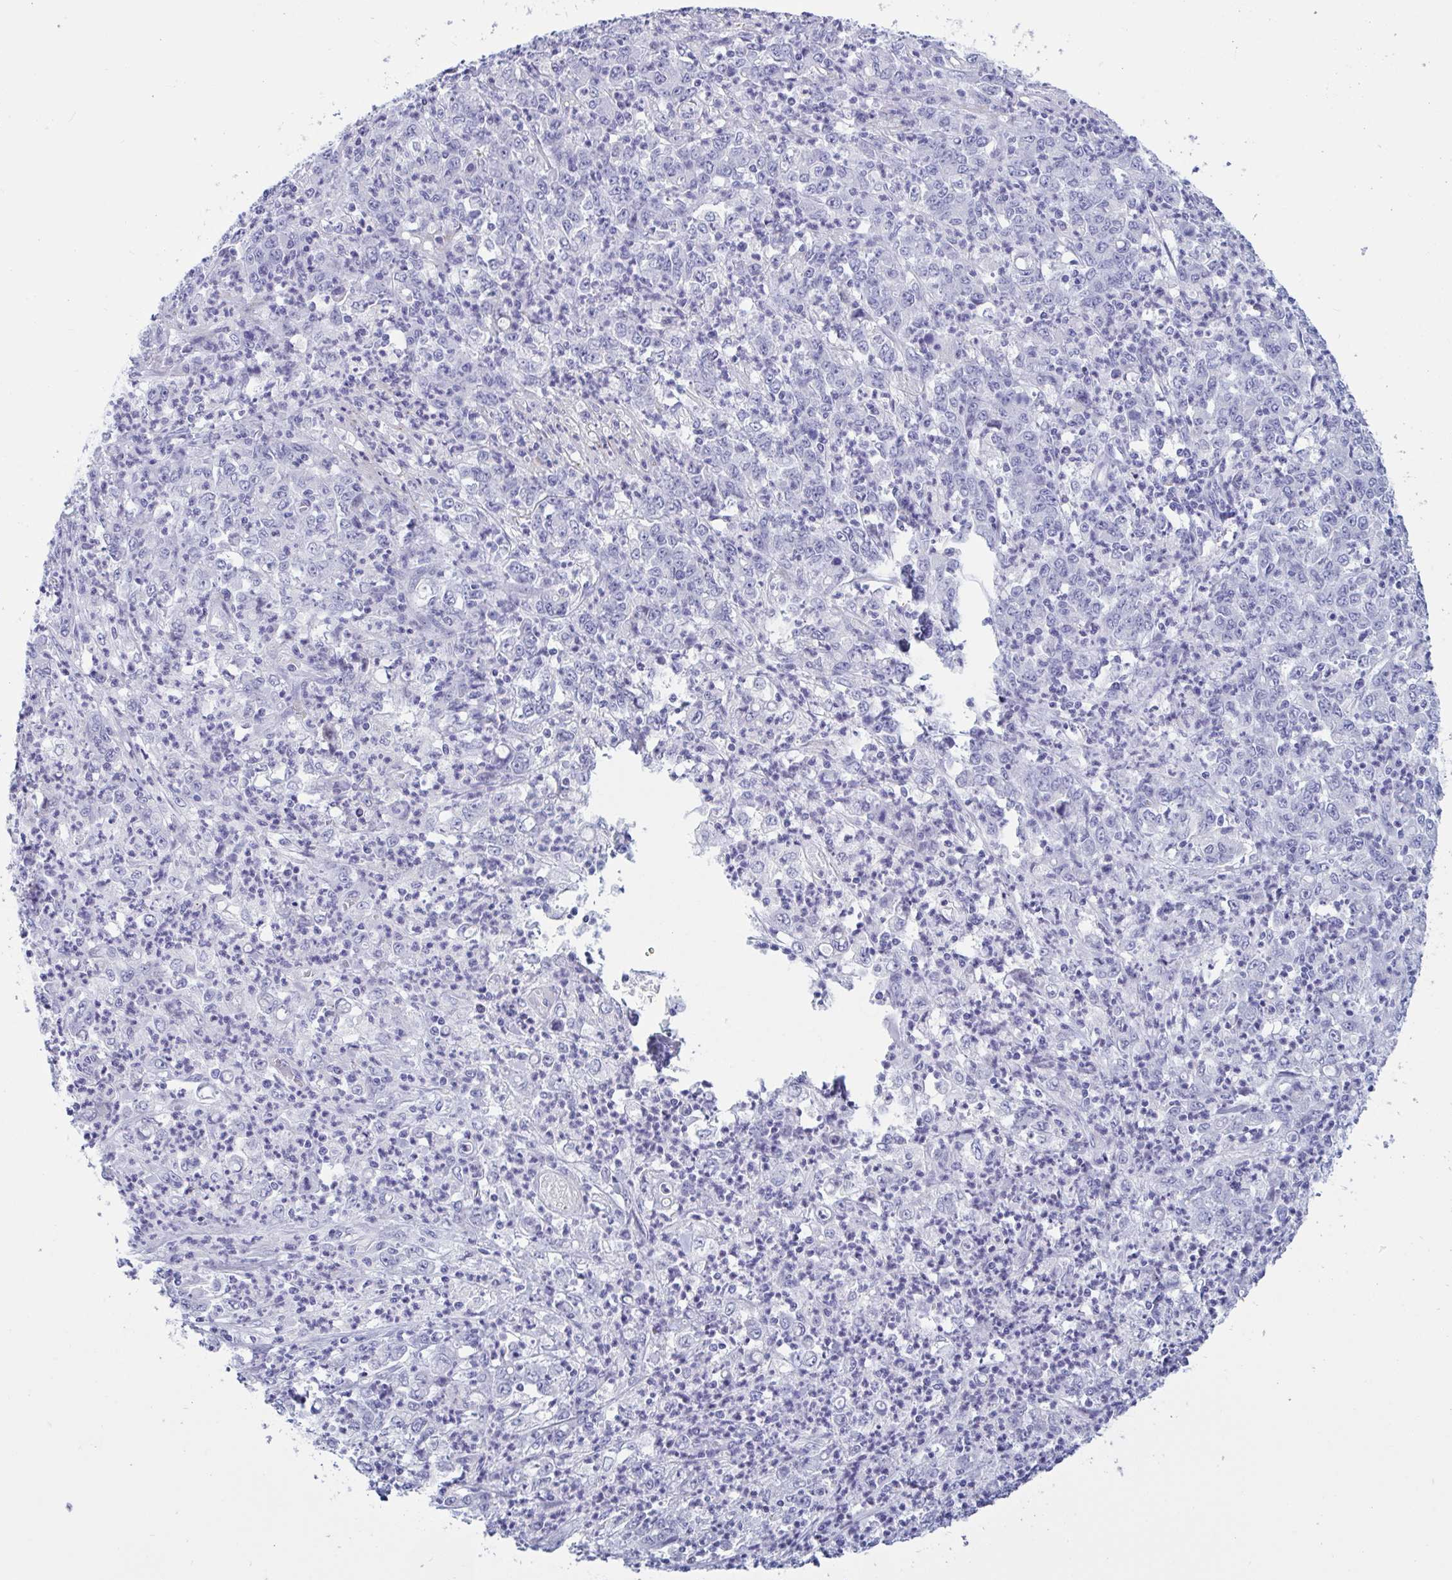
{"staining": {"intensity": "negative", "quantity": "none", "location": "none"}, "tissue": "stomach cancer", "cell_type": "Tumor cells", "image_type": "cancer", "snomed": [{"axis": "morphology", "description": "Adenocarcinoma, NOS"}, {"axis": "topography", "description": "Stomach, lower"}], "caption": "The photomicrograph displays no significant expression in tumor cells of adenocarcinoma (stomach).", "gene": "OXLD1", "patient": {"sex": "female", "age": 71}}